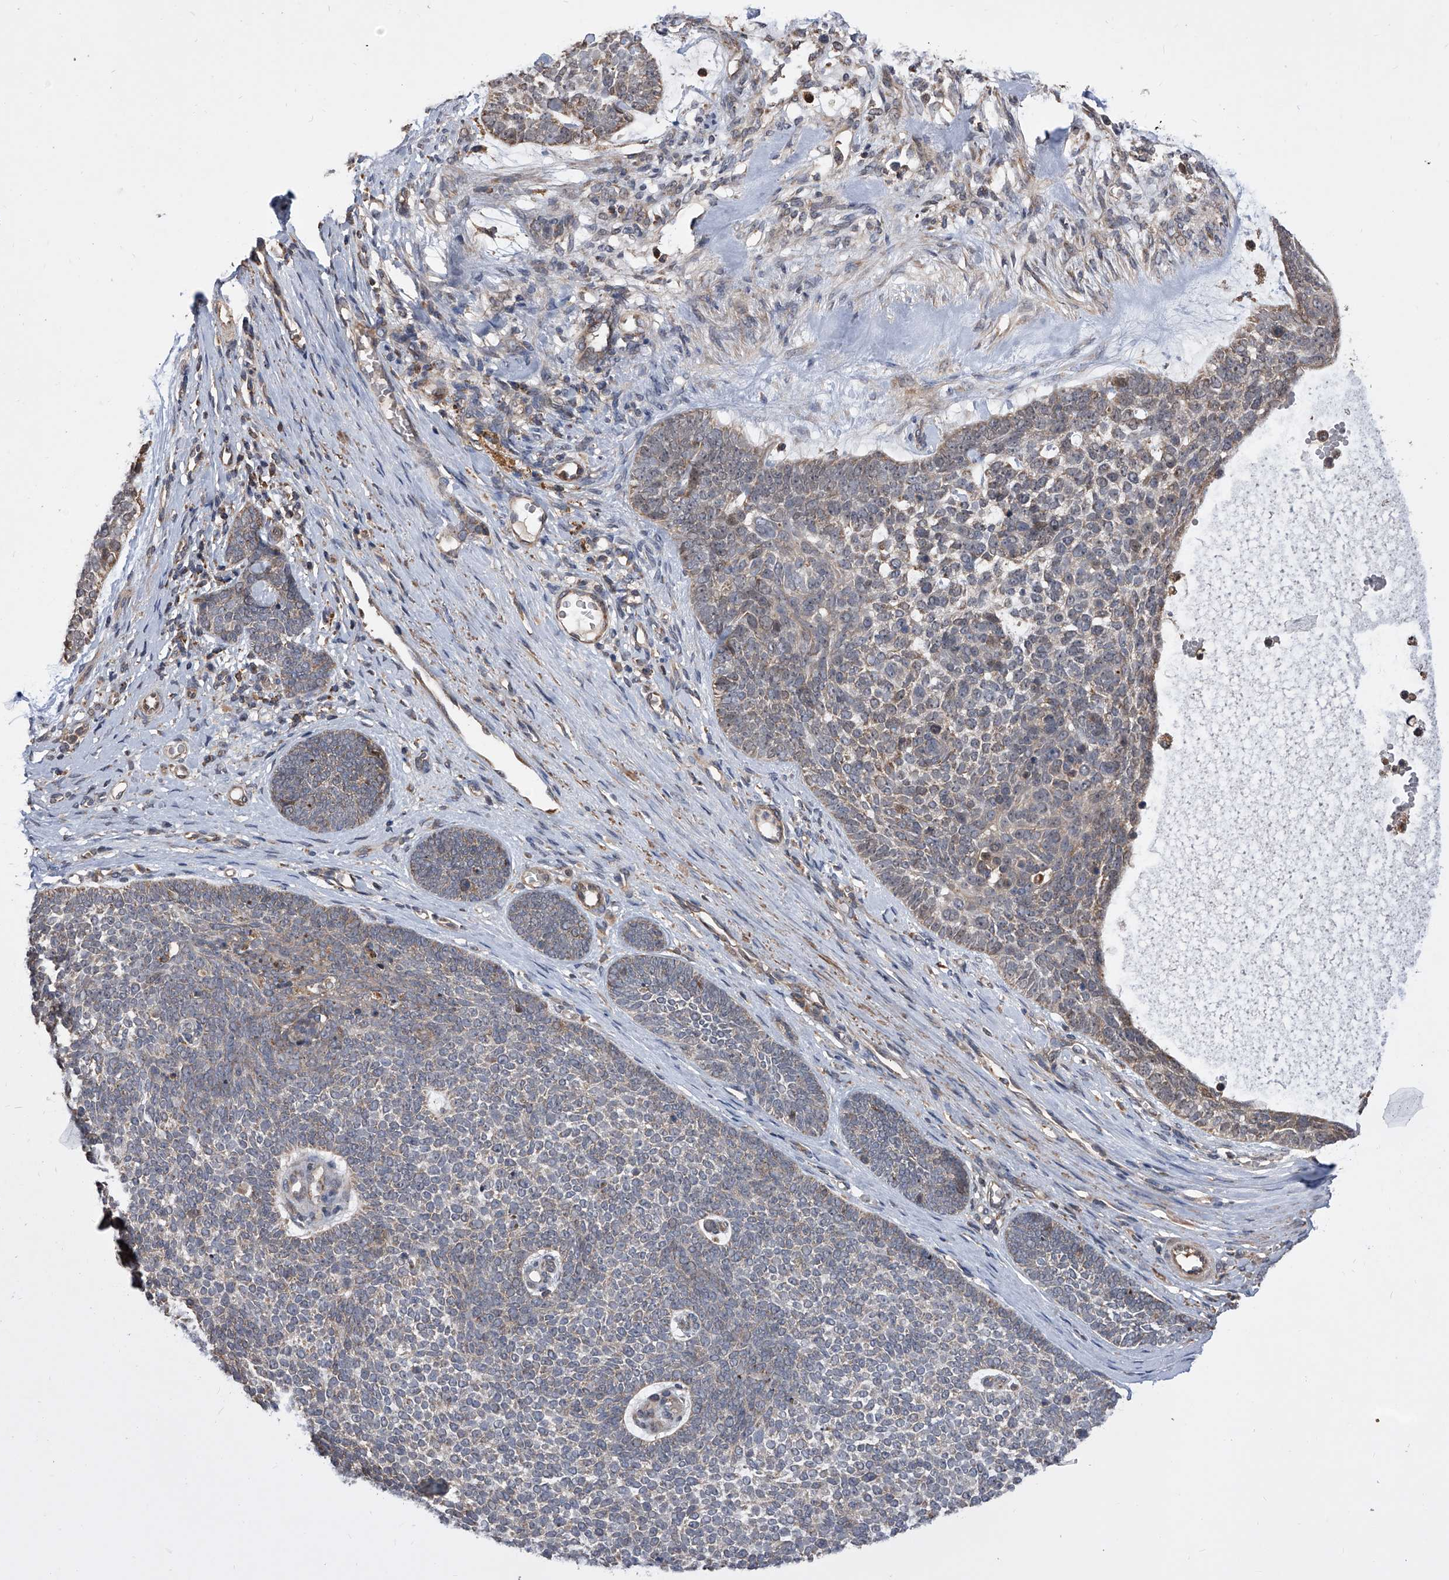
{"staining": {"intensity": "weak", "quantity": "25%-75%", "location": "cytoplasmic/membranous"}, "tissue": "skin cancer", "cell_type": "Tumor cells", "image_type": "cancer", "snomed": [{"axis": "morphology", "description": "Basal cell carcinoma"}, {"axis": "topography", "description": "Skin"}], "caption": "High-magnification brightfield microscopy of basal cell carcinoma (skin) stained with DAB (3,3'-diaminobenzidine) (brown) and counterstained with hematoxylin (blue). tumor cells exhibit weak cytoplasmic/membranous positivity is appreciated in about25%-75% of cells.", "gene": "GMDS", "patient": {"sex": "female", "age": 81}}